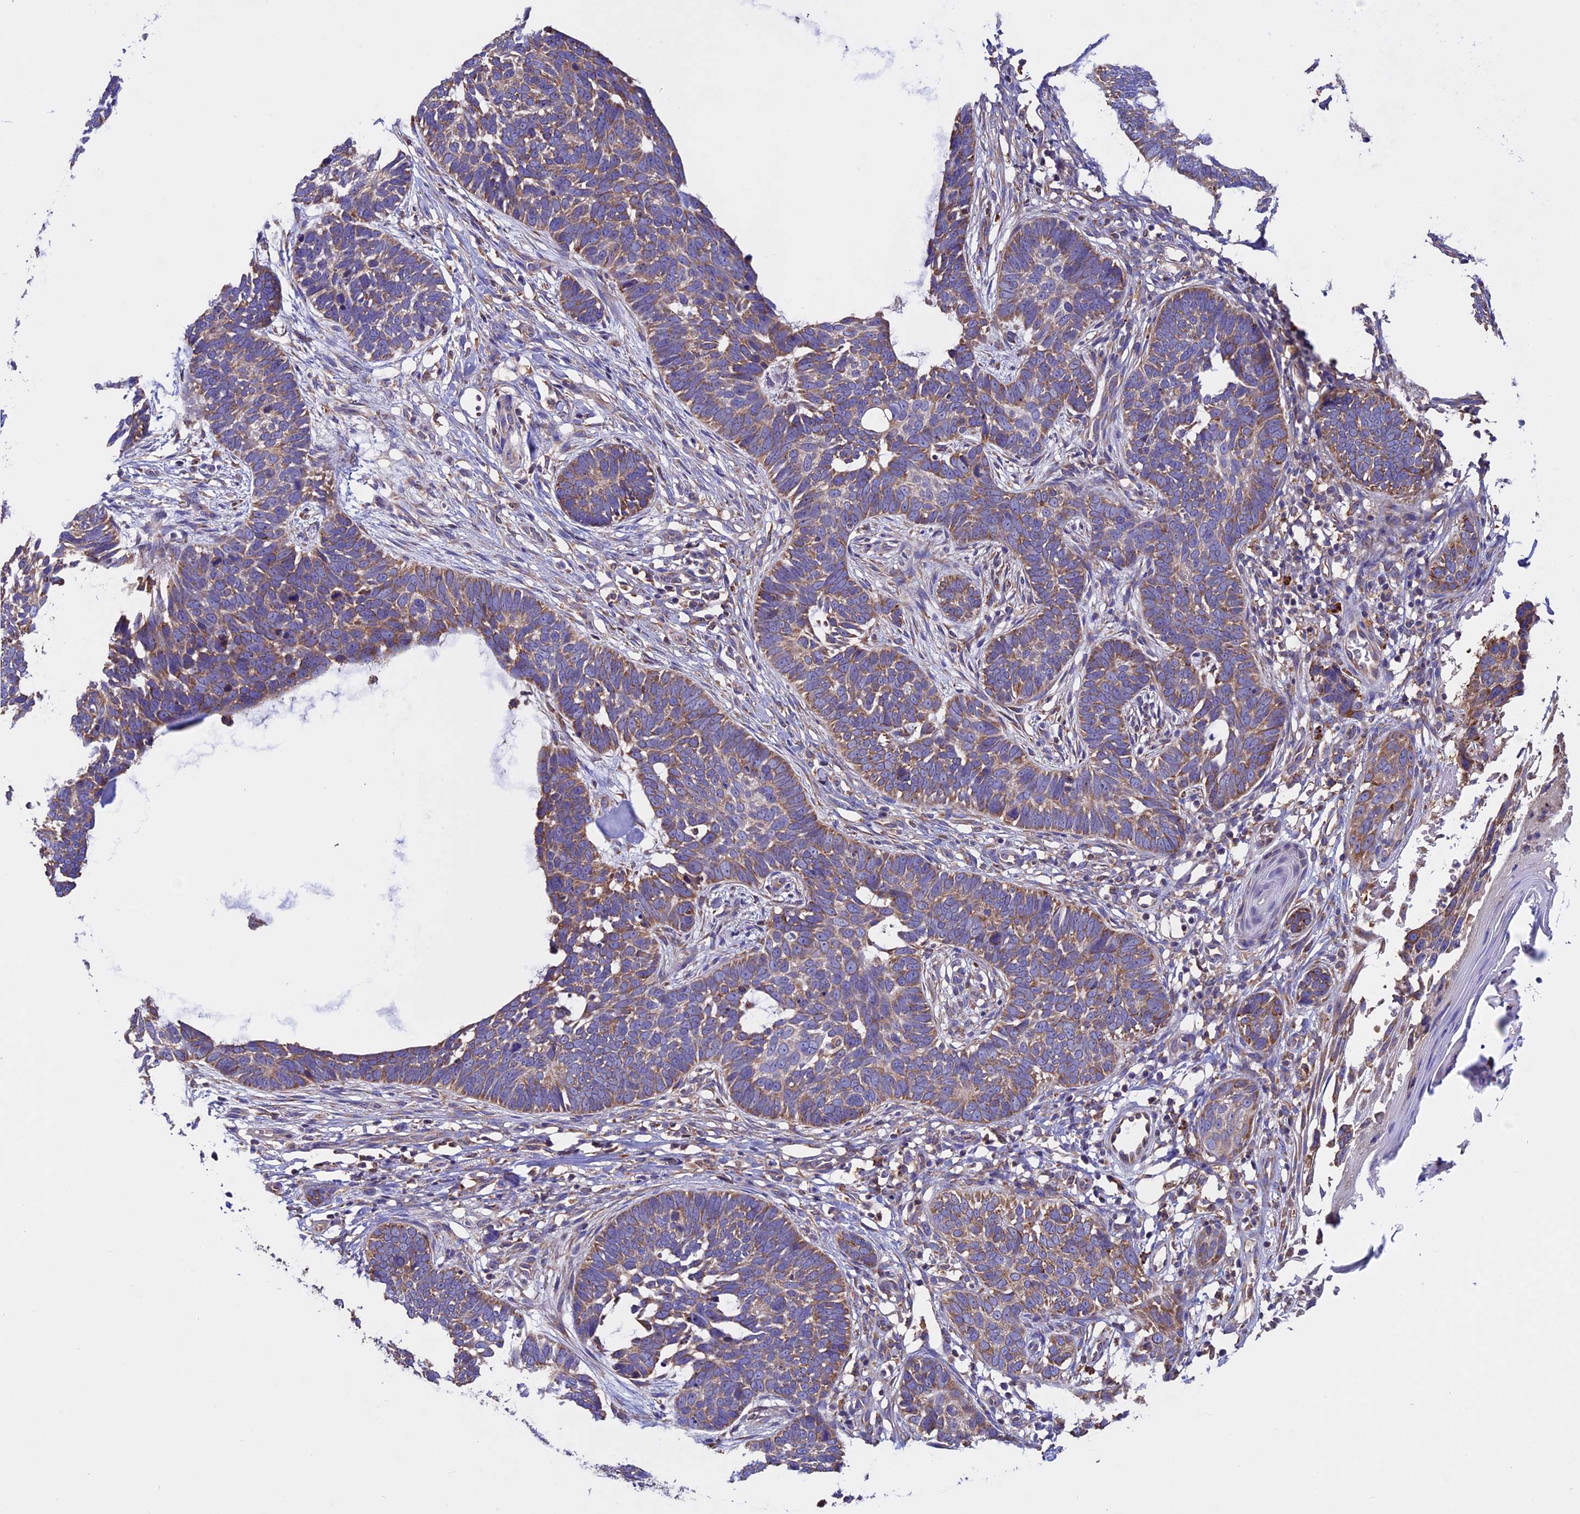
{"staining": {"intensity": "moderate", "quantity": ">75%", "location": "cytoplasmic/membranous"}, "tissue": "skin cancer", "cell_type": "Tumor cells", "image_type": "cancer", "snomed": [{"axis": "morphology", "description": "Normal tissue, NOS"}, {"axis": "morphology", "description": "Basal cell carcinoma"}, {"axis": "topography", "description": "Skin"}], "caption": "Basal cell carcinoma (skin) stained for a protein exhibits moderate cytoplasmic/membranous positivity in tumor cells.", "gene": "BTBD3", "patient": {"sex": "male", "age": 77}}